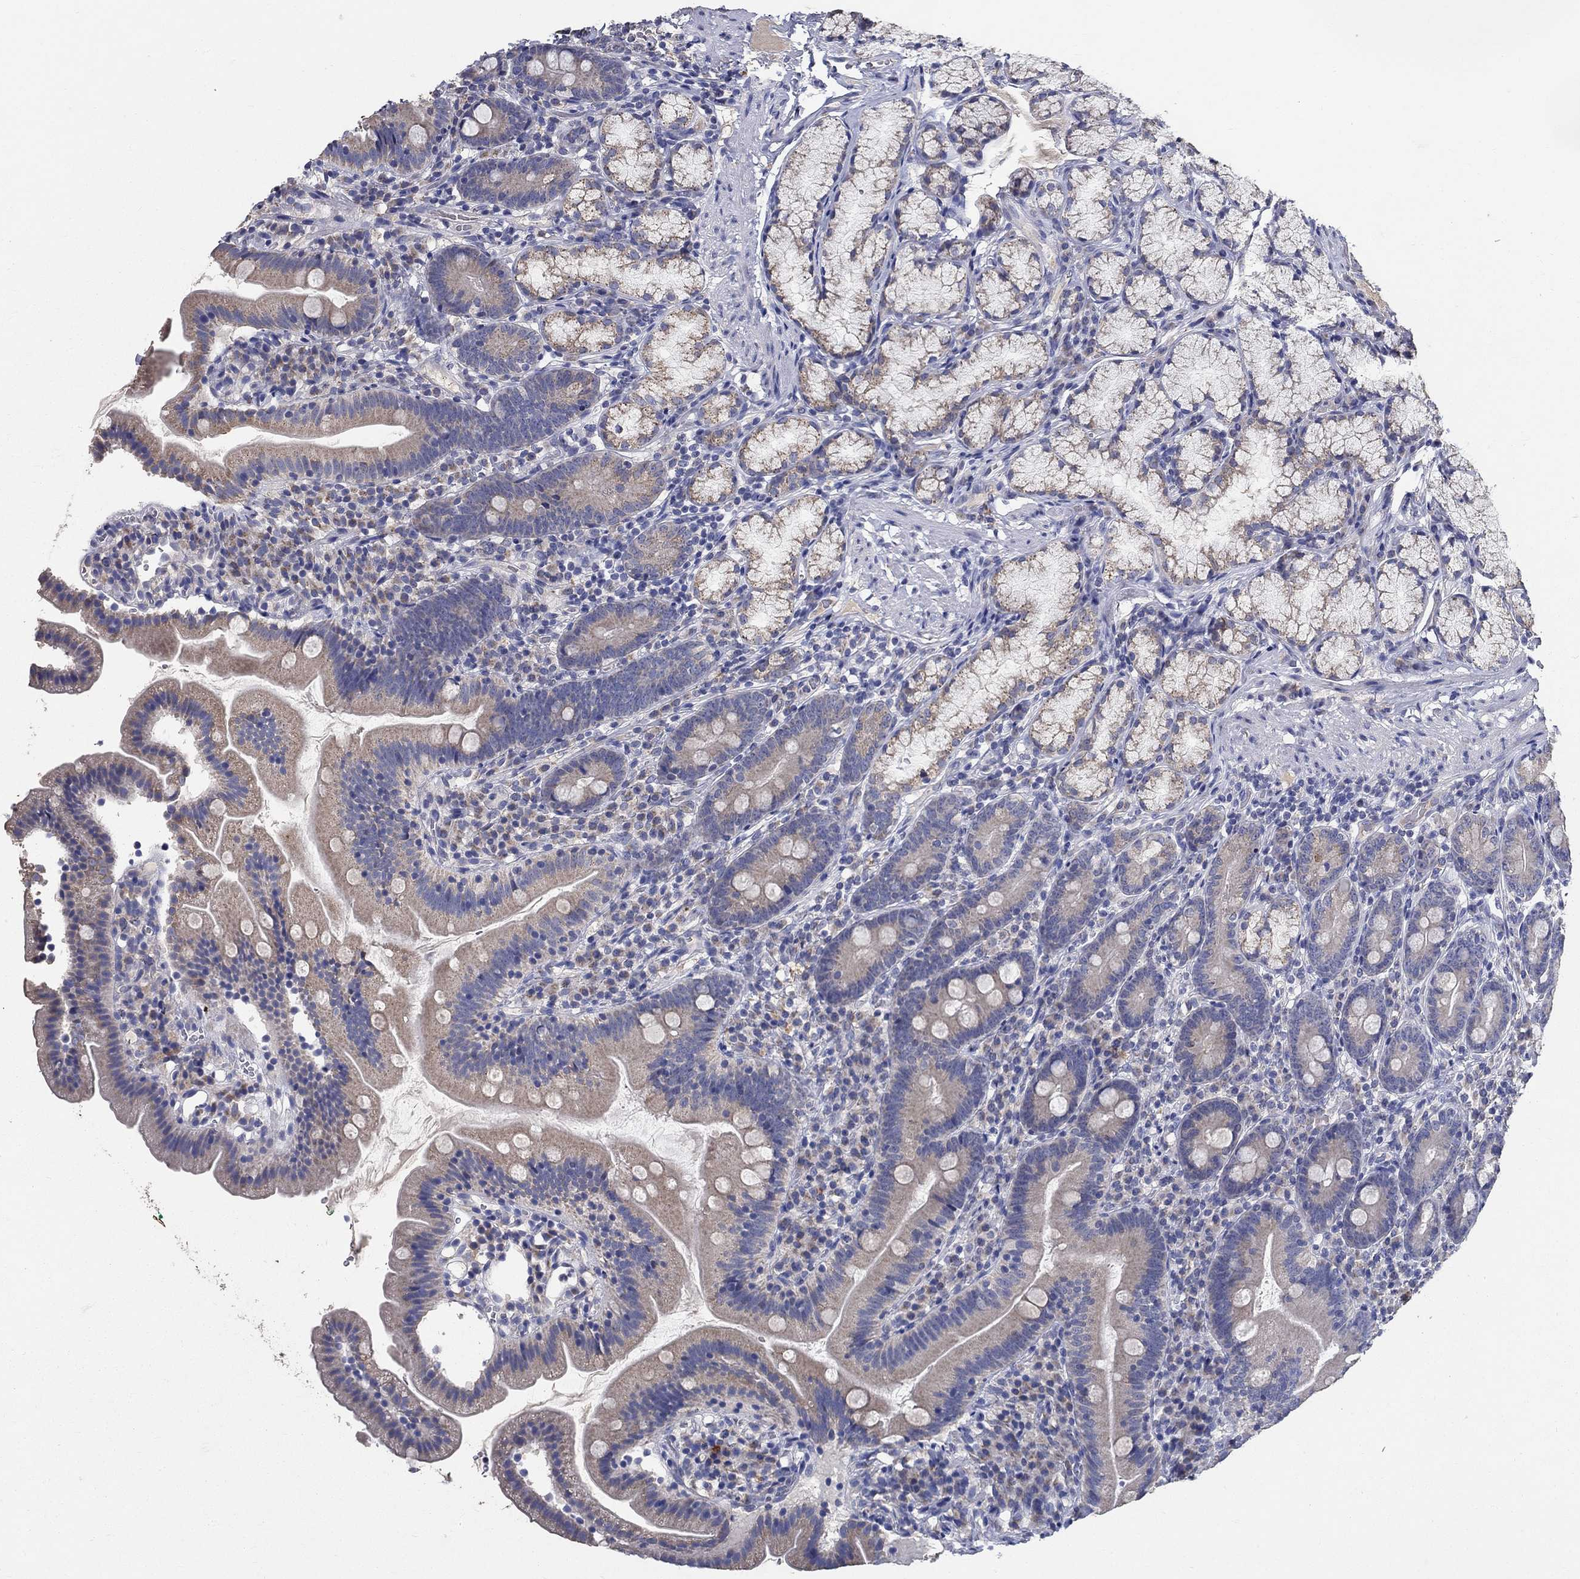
{"staining": {"intensity": "weak", "quantity": "<25%", "location": "cytoplasmic/membranous"}, "tissue": "duodenum", "cell_type": "Glandular cells", "image_type": "normal", "snomed": [{"axis": "morphology", "description": "Normal tissue, NOS"}, {"axis": "topography", "description": "Duodenum"}], "caption": "DAB immunohistochemical staining of benign duodenum reveals no significant expression in glandular cells.", "gene": "PROZ", "patient": {"sex": "female", "age": 67}}